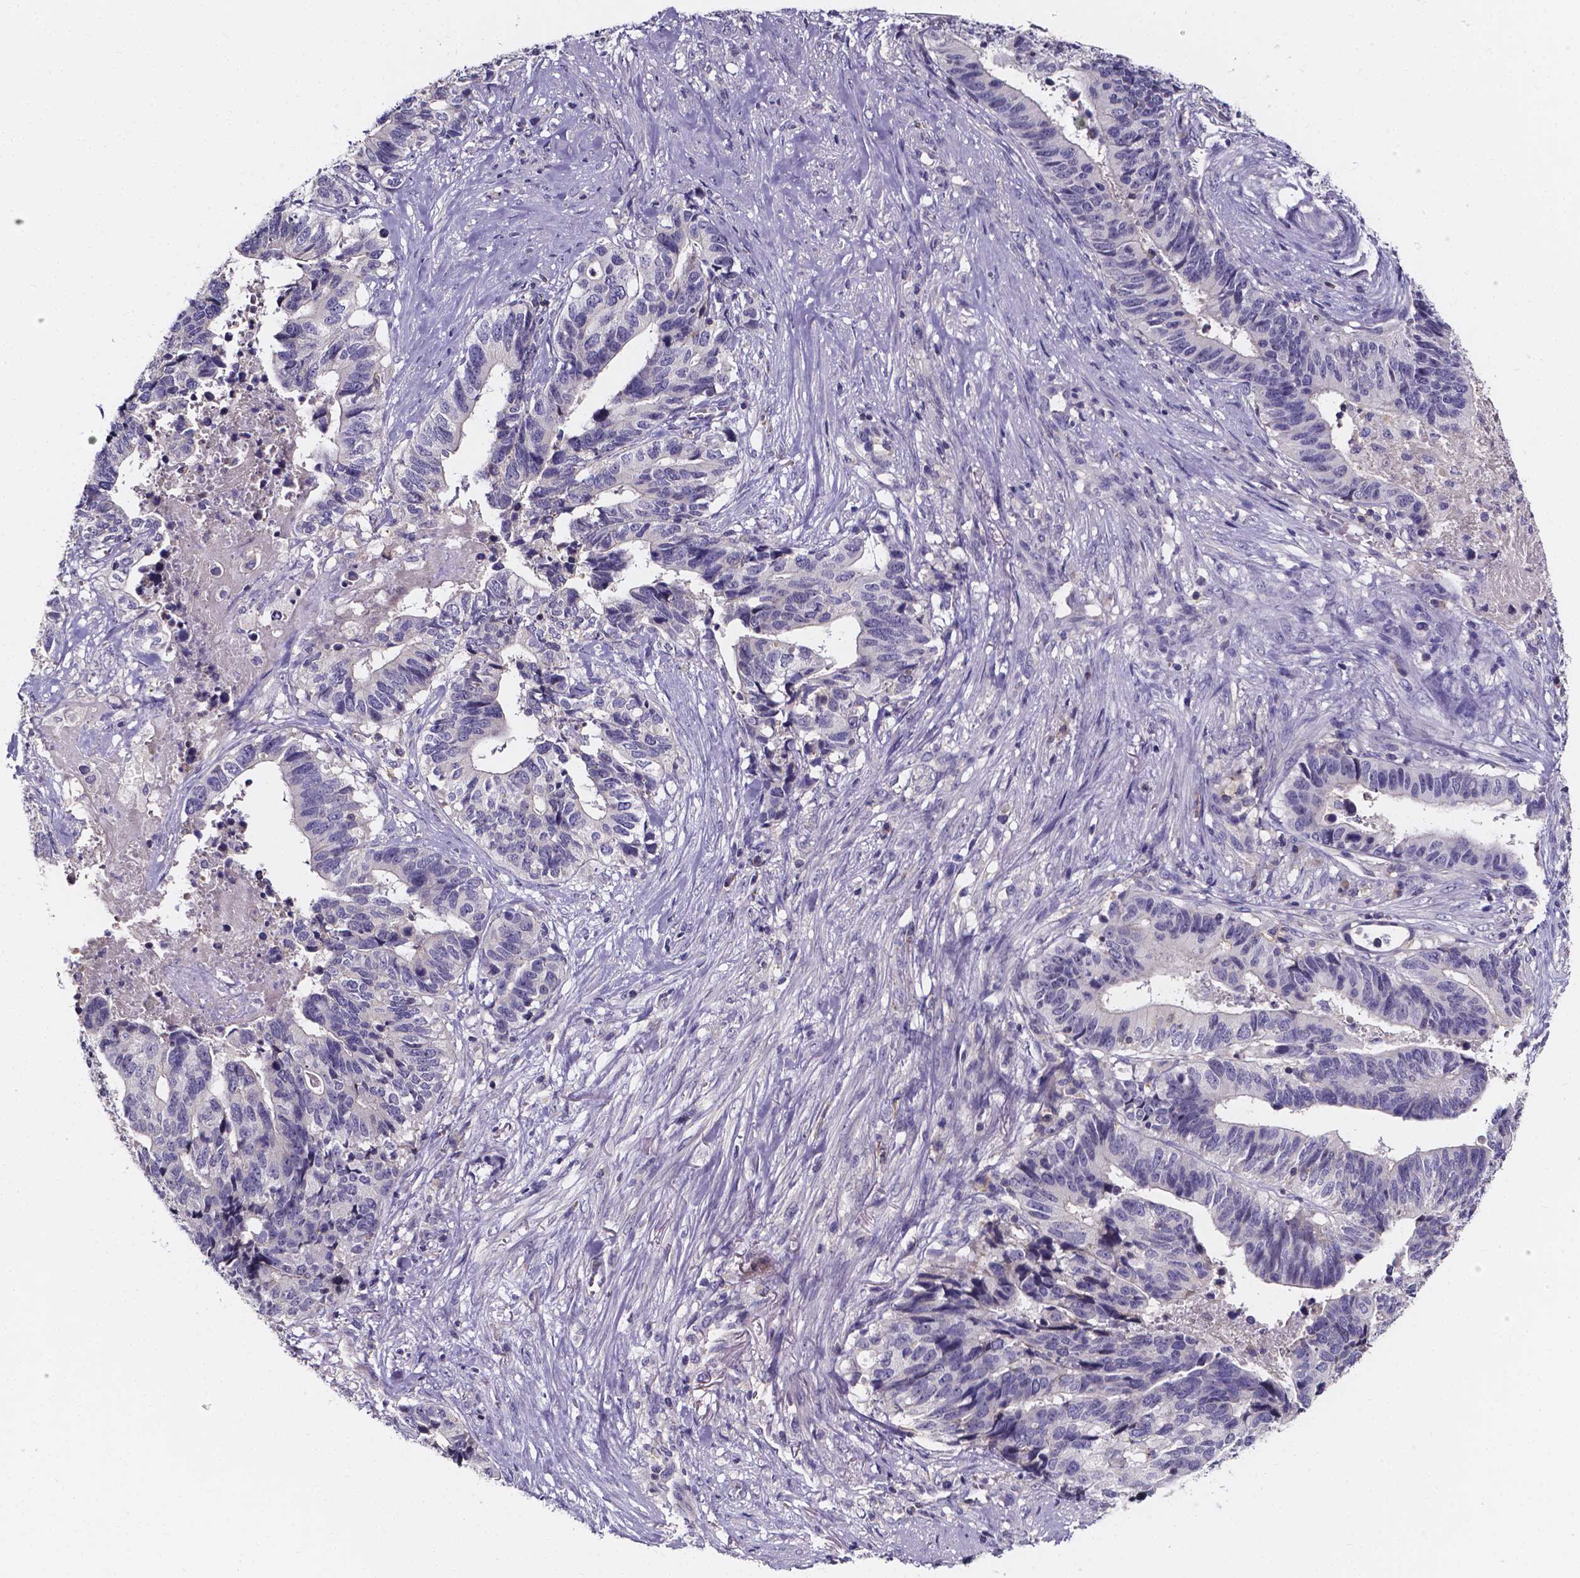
{"staining": {"intensity": "negative", "quantity": "none", "location": "none"}, "tissue": "stomach cancer", "cell_type": "Tumor cells", "image_type": "cancer", "snomed": [{"axis": "morphology", "description": "Adenocarcinoma, NOS"}, {"axis": "topography", "description": "Stomach, upper"}], "caption": "Histopathology image shows no significant protein positivity in tumor cells of stomach adenocarcinoma.", "gene": "SPOCD1", "patient": {"sex": "female", "age": 67}}